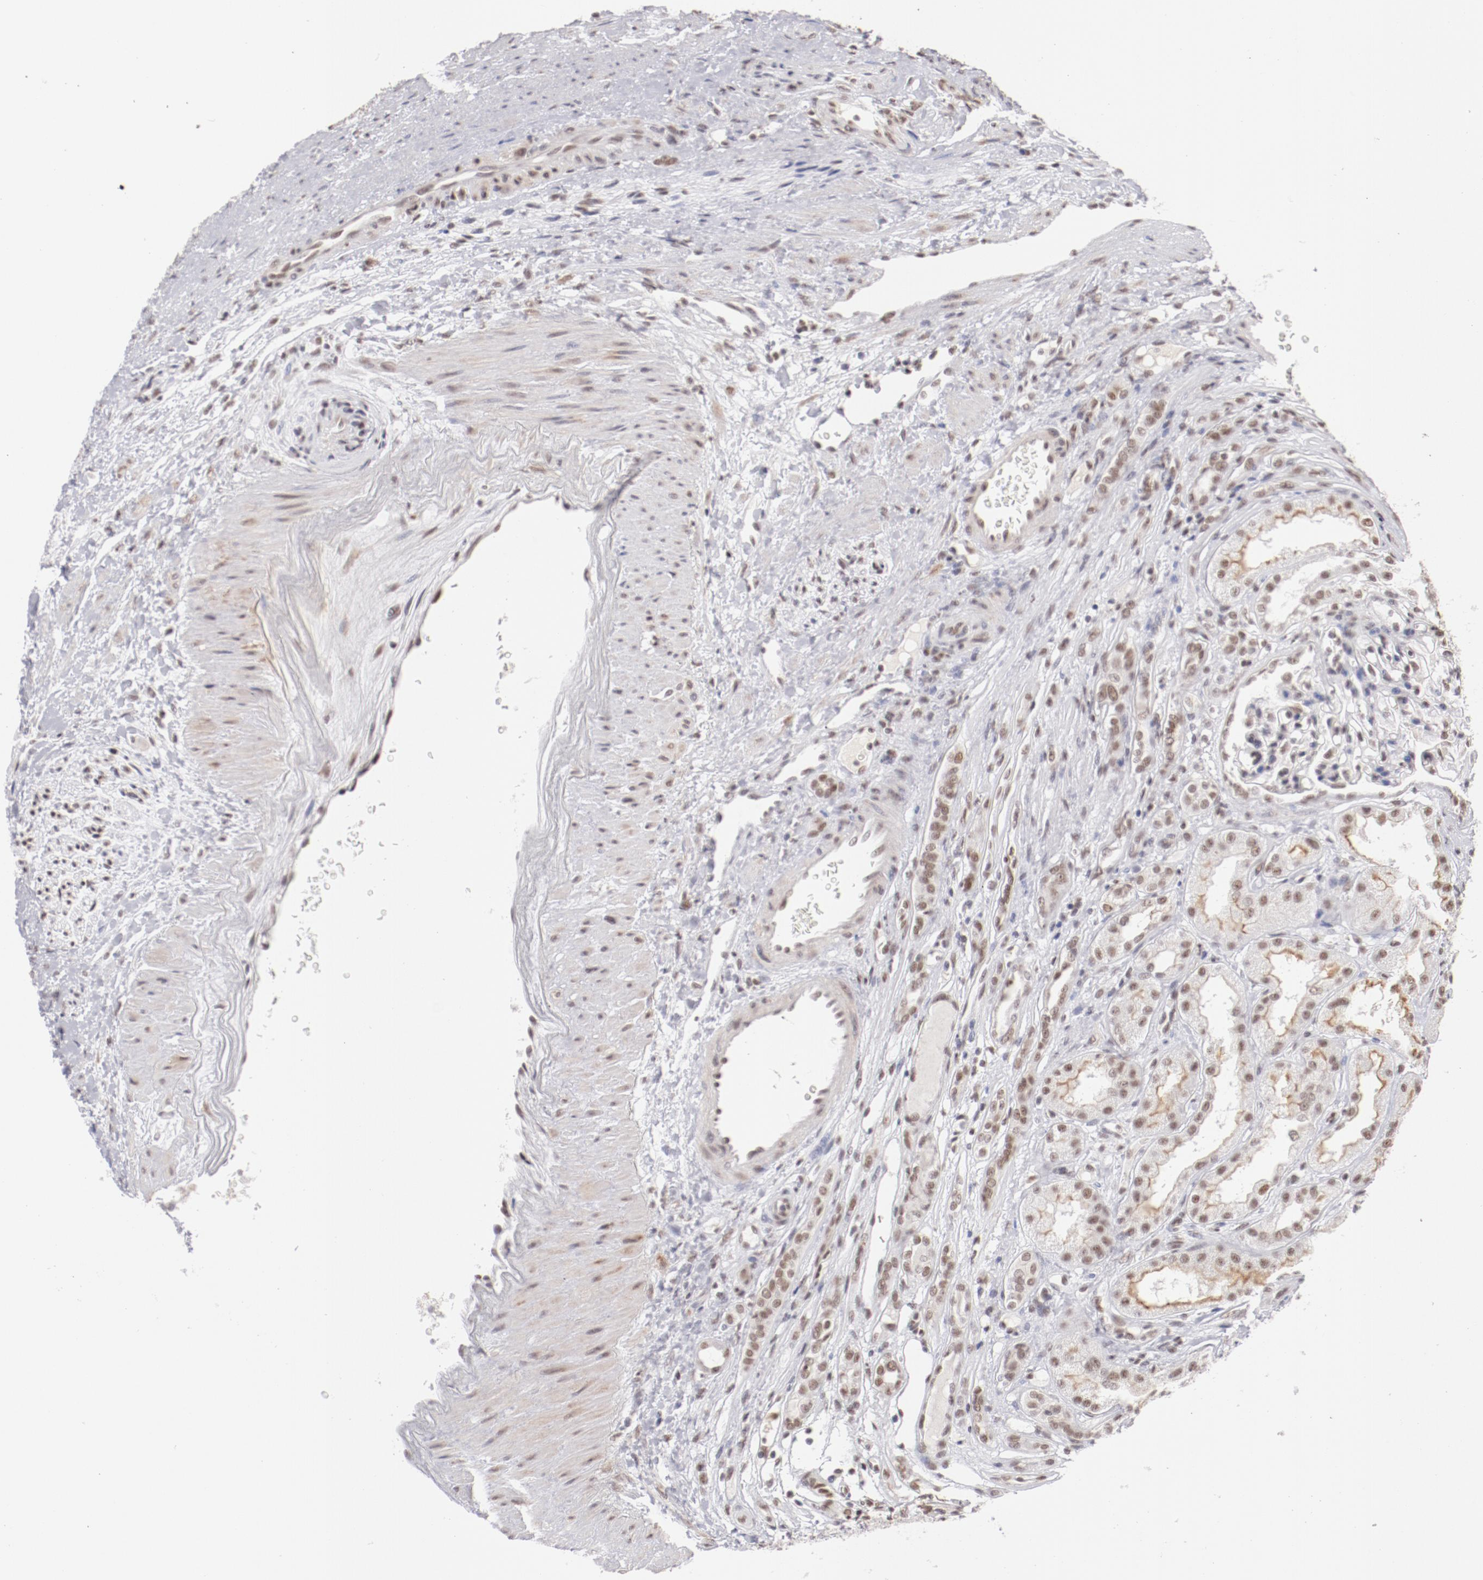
{"staining": {"intensity": "weak", "quantity": ">75%", "location": "nuclear"}, "tissue": "renal cancer", "cell_type": "Tumor cells", "image_type": "cancer", "snomed": [{"axis": "morphology", "description": "Adenocarcinoma, NOS"}, {"axis": "topography", "description": "Kidney"}], "caption": "Tumor cells show weak nuclear staining in approximately >75% of cells in renal adenocarcinoma.", "gene": "TFAP4", "patient": {"sex": "female", "age": 60}}